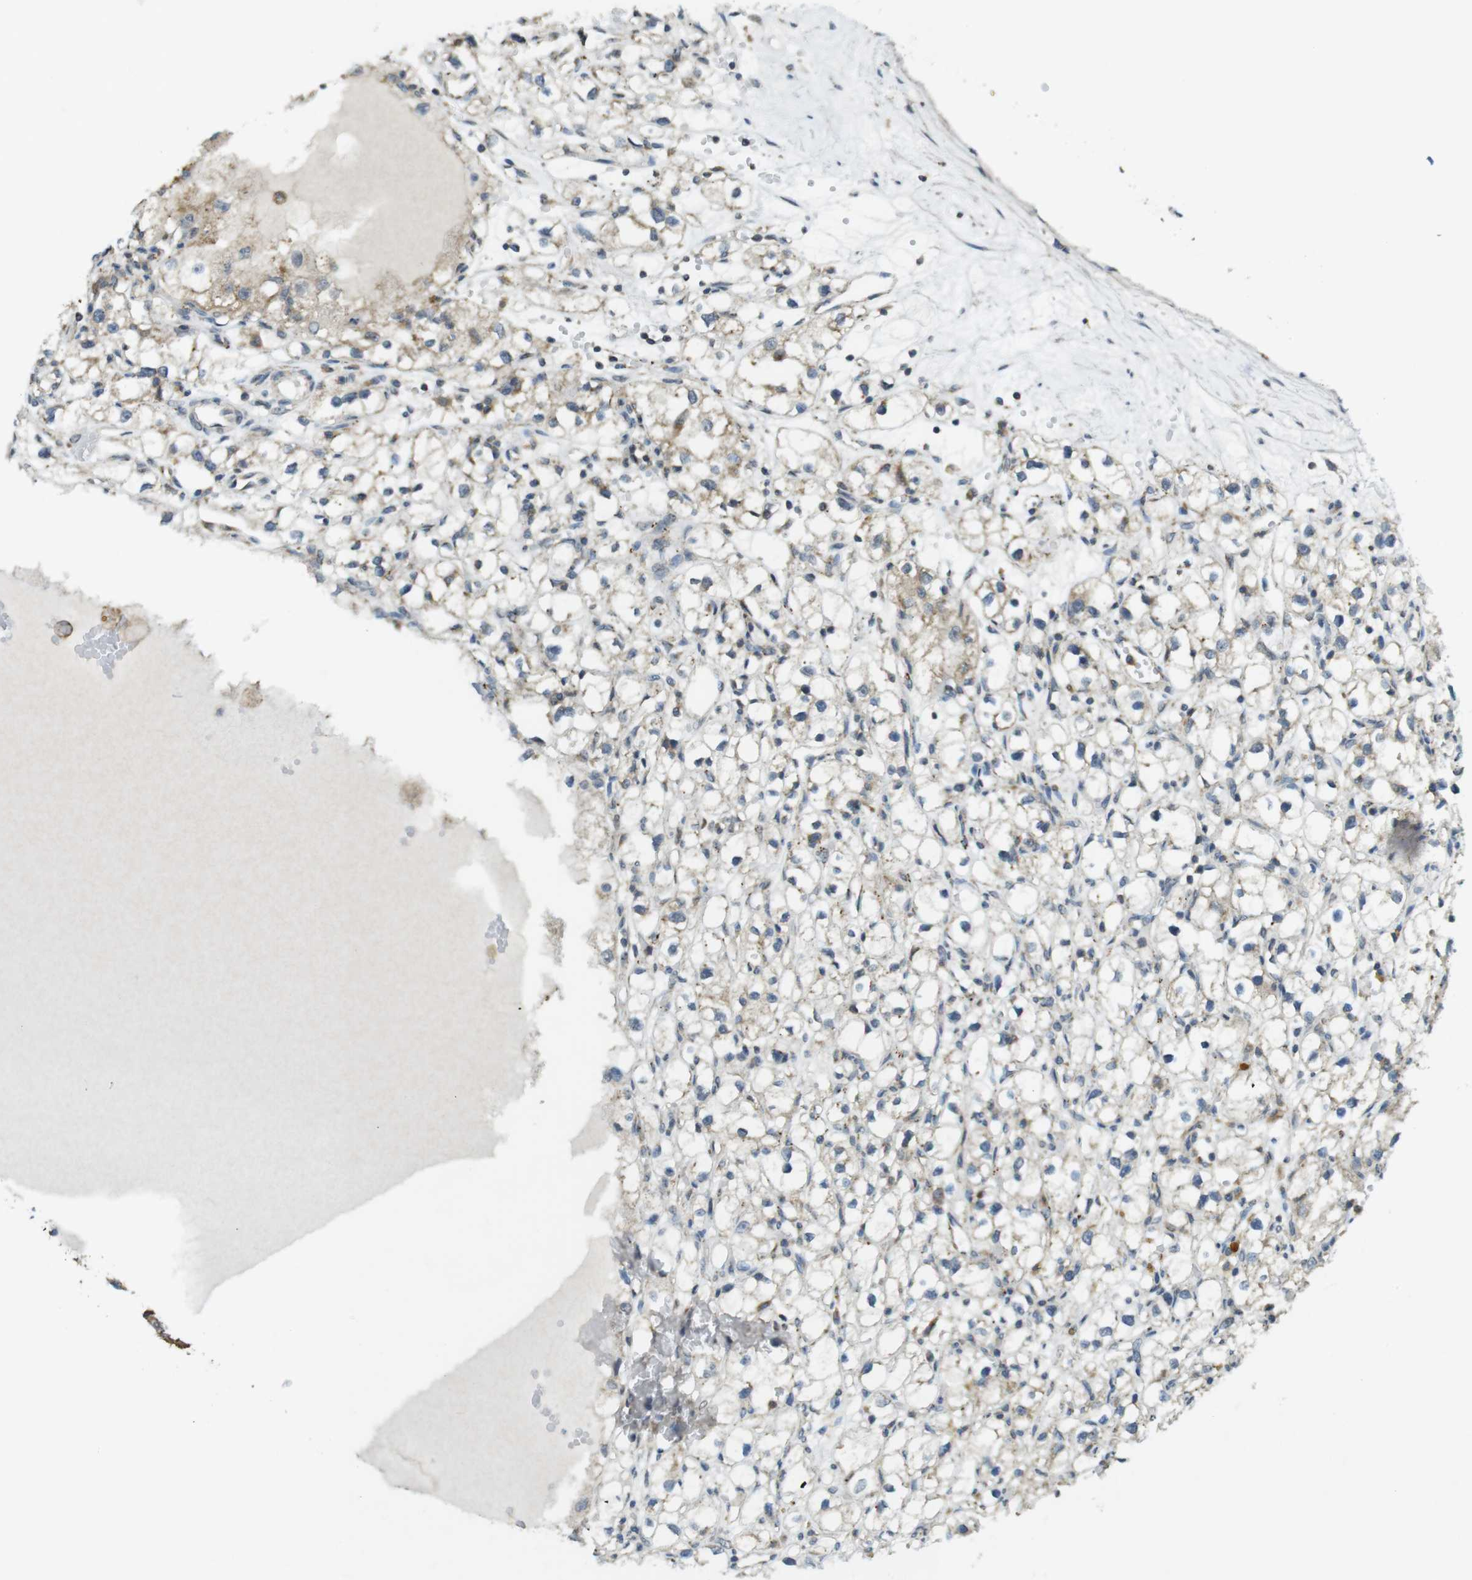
{"staining": {"intensity": "weak", "quantity": ">75%", "location": "cytoplasmic/membranous"}, "tissue": "renal cancer", "cell_type": "Tumor cells", "image_type": "cancer", "snomed": [{"axis": "morphology", "description": "Adenocarcinoma, NOS"}, {"axis": "topography", "description": "Kidney"}], "caption": "Tumor cells exhibit low levels of weak cytoplasmic/membranous positivity in approximately >75% of cells in adenocarcinoma (renal).", "gene": "BRI3BP", "patient": {"sex": "male", "age": 56}}